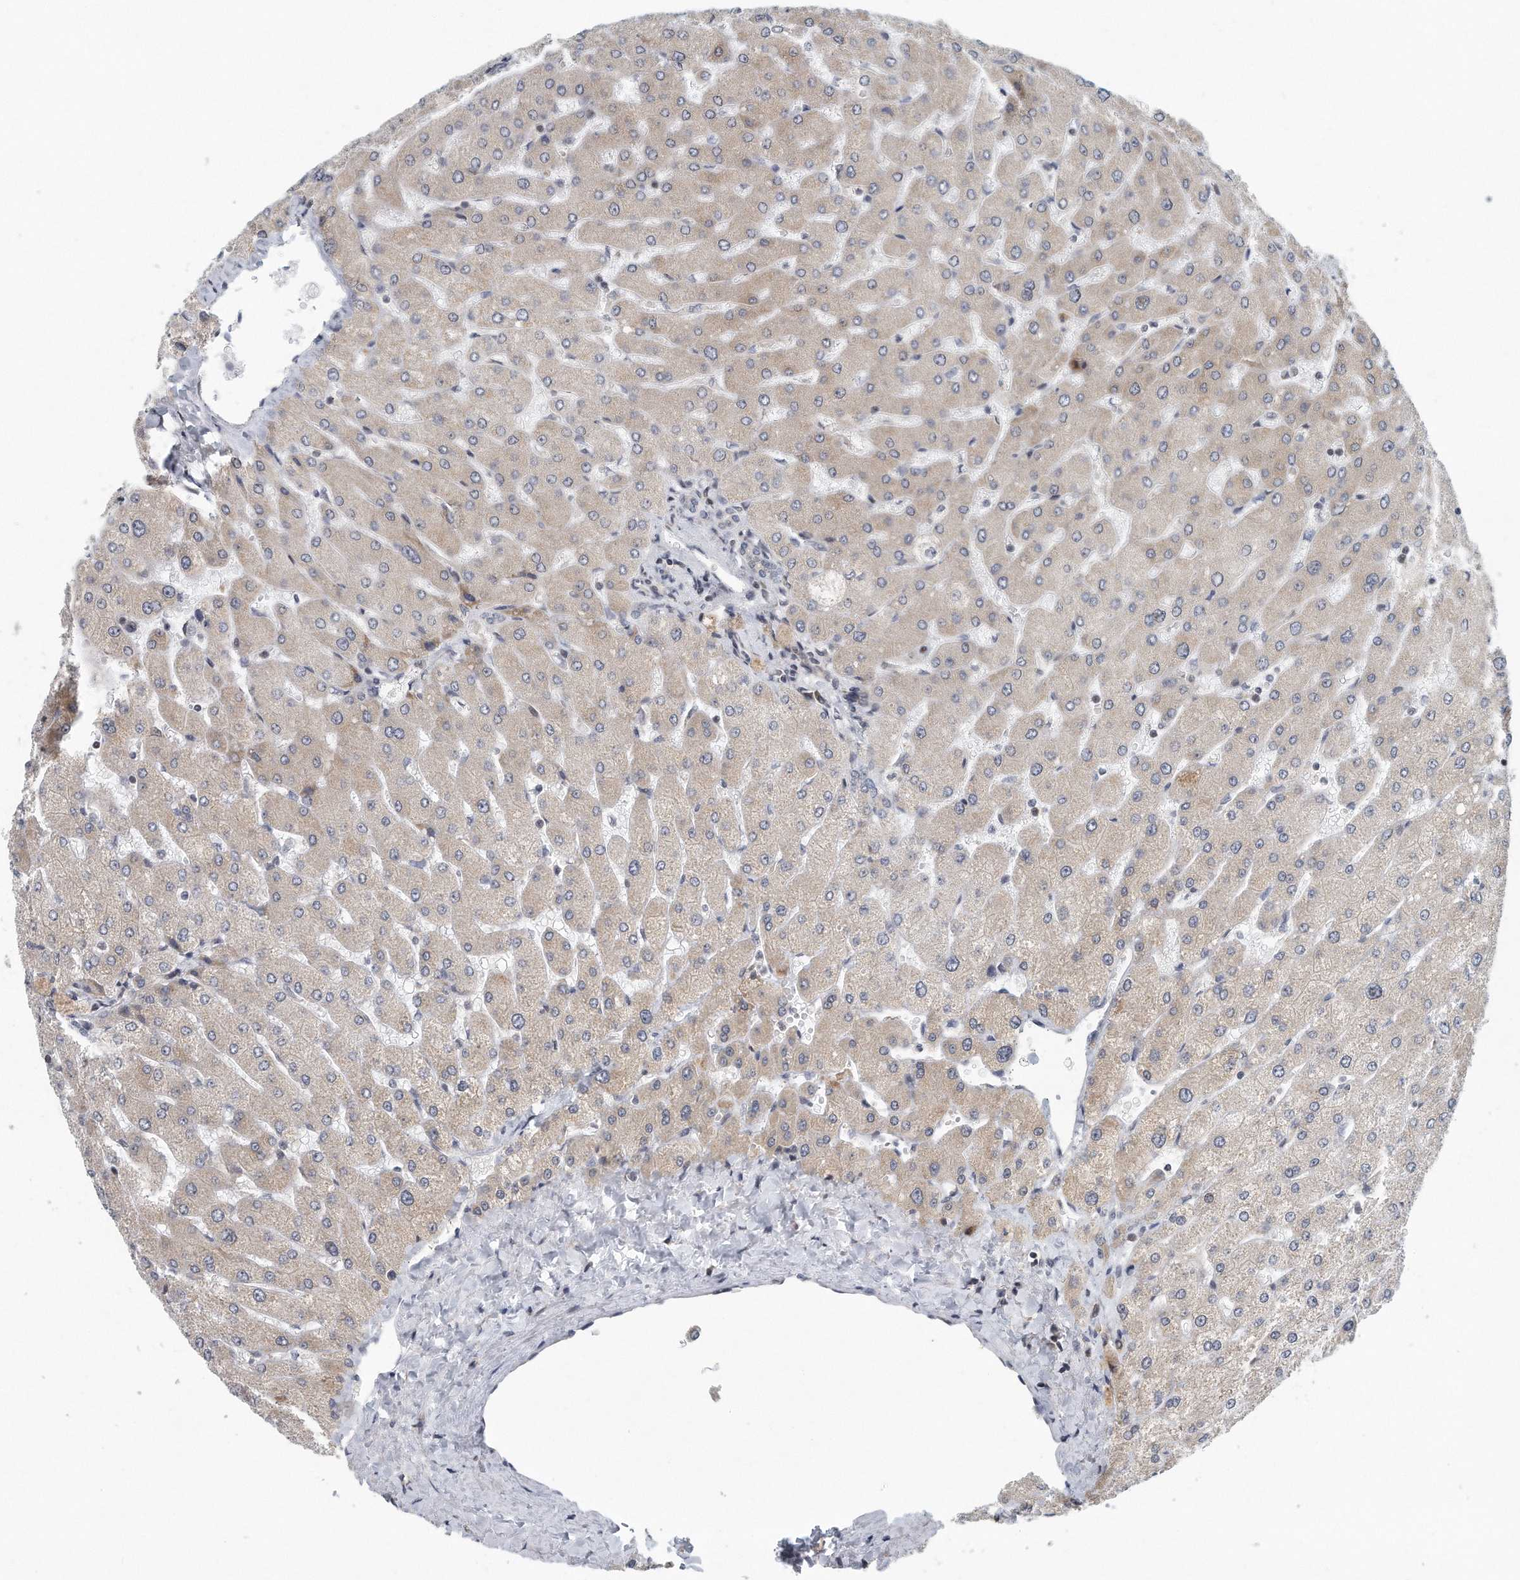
{"staining": {"intensity": "negative", "quantity": "none", "location": "none"}, "tissue": "liver", "cell_type": "Cholangiocytes", "image_type": "normal", "snomed": [{"axis": "morphology", "description": "Normal tissue, NOS"}, {"axis": "topography", "description": "Liver"}], "caption": "IHC of unremarkable human liver exhibits no positivity in cholangiocytes. The staining is performed using DAB (3,3'-diaminobenzidine) brown chromogen with nuclei counter-stained in using hematoxylin.", "gene": "VLDLR", "patient": {"sex": "male", "age": 55}}